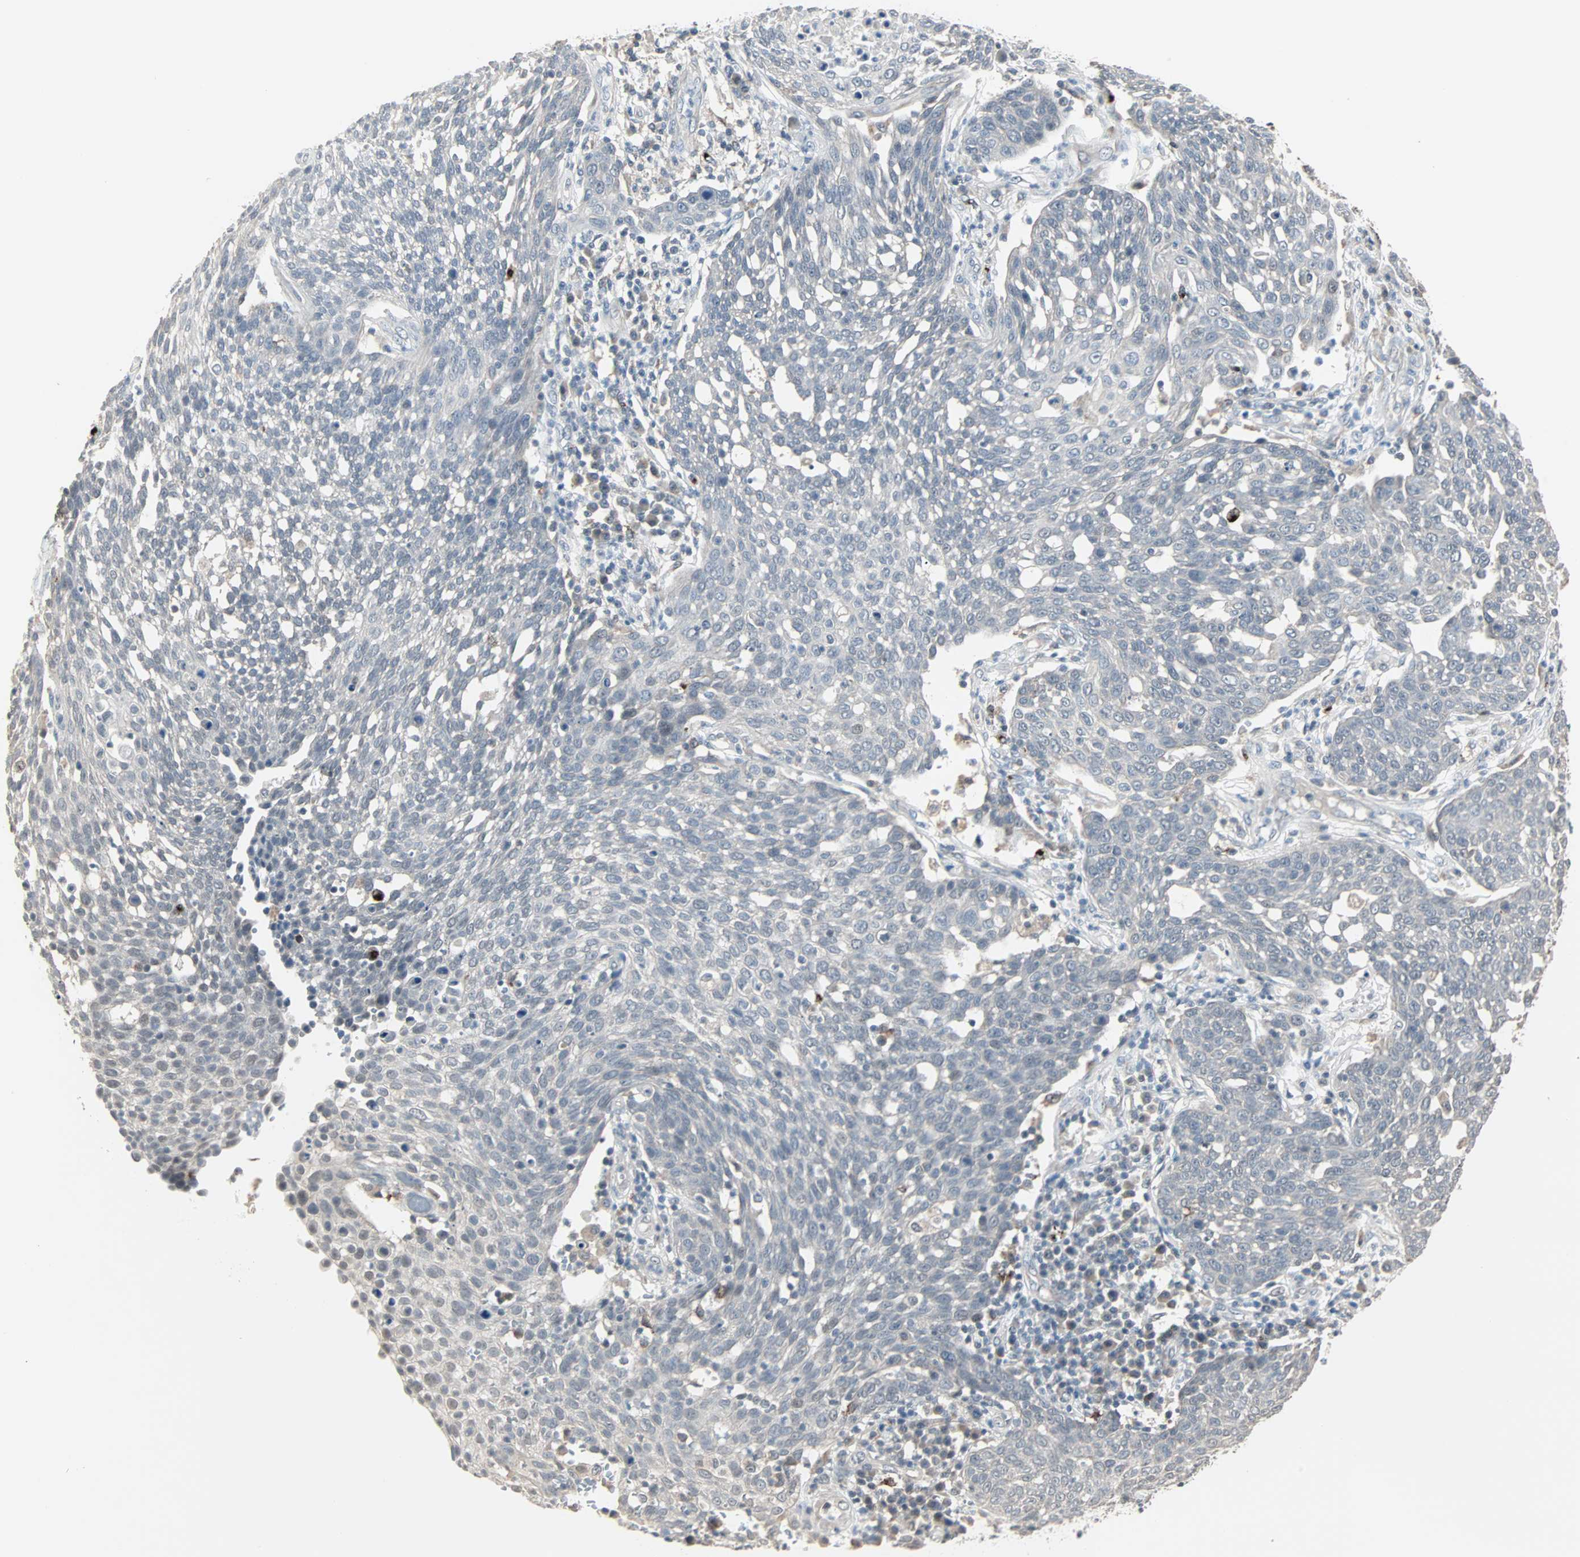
{"staining": {"intensity": "weak", "quantity": "25%-75%", "location": "cytoplasmic/membranous"}, "tissue": "cervical cancer", "cell_type": "Tumor cells", "image_type": "cancer", "snomed": [{"axis": "morphology", "description": "Squamous cell carcinoma, NOS"}, {"axis": "topography", "description": "Cervix"}], "caption": "Squamous cell carcinoma (cervical) stained with a brown dye demonstrates weak cytoplasmic/membranous positive staining in approximately 25%-75% of tumor cells.", "gene": "KDM4A", "patient": {"sex": "female", "age": 34}}